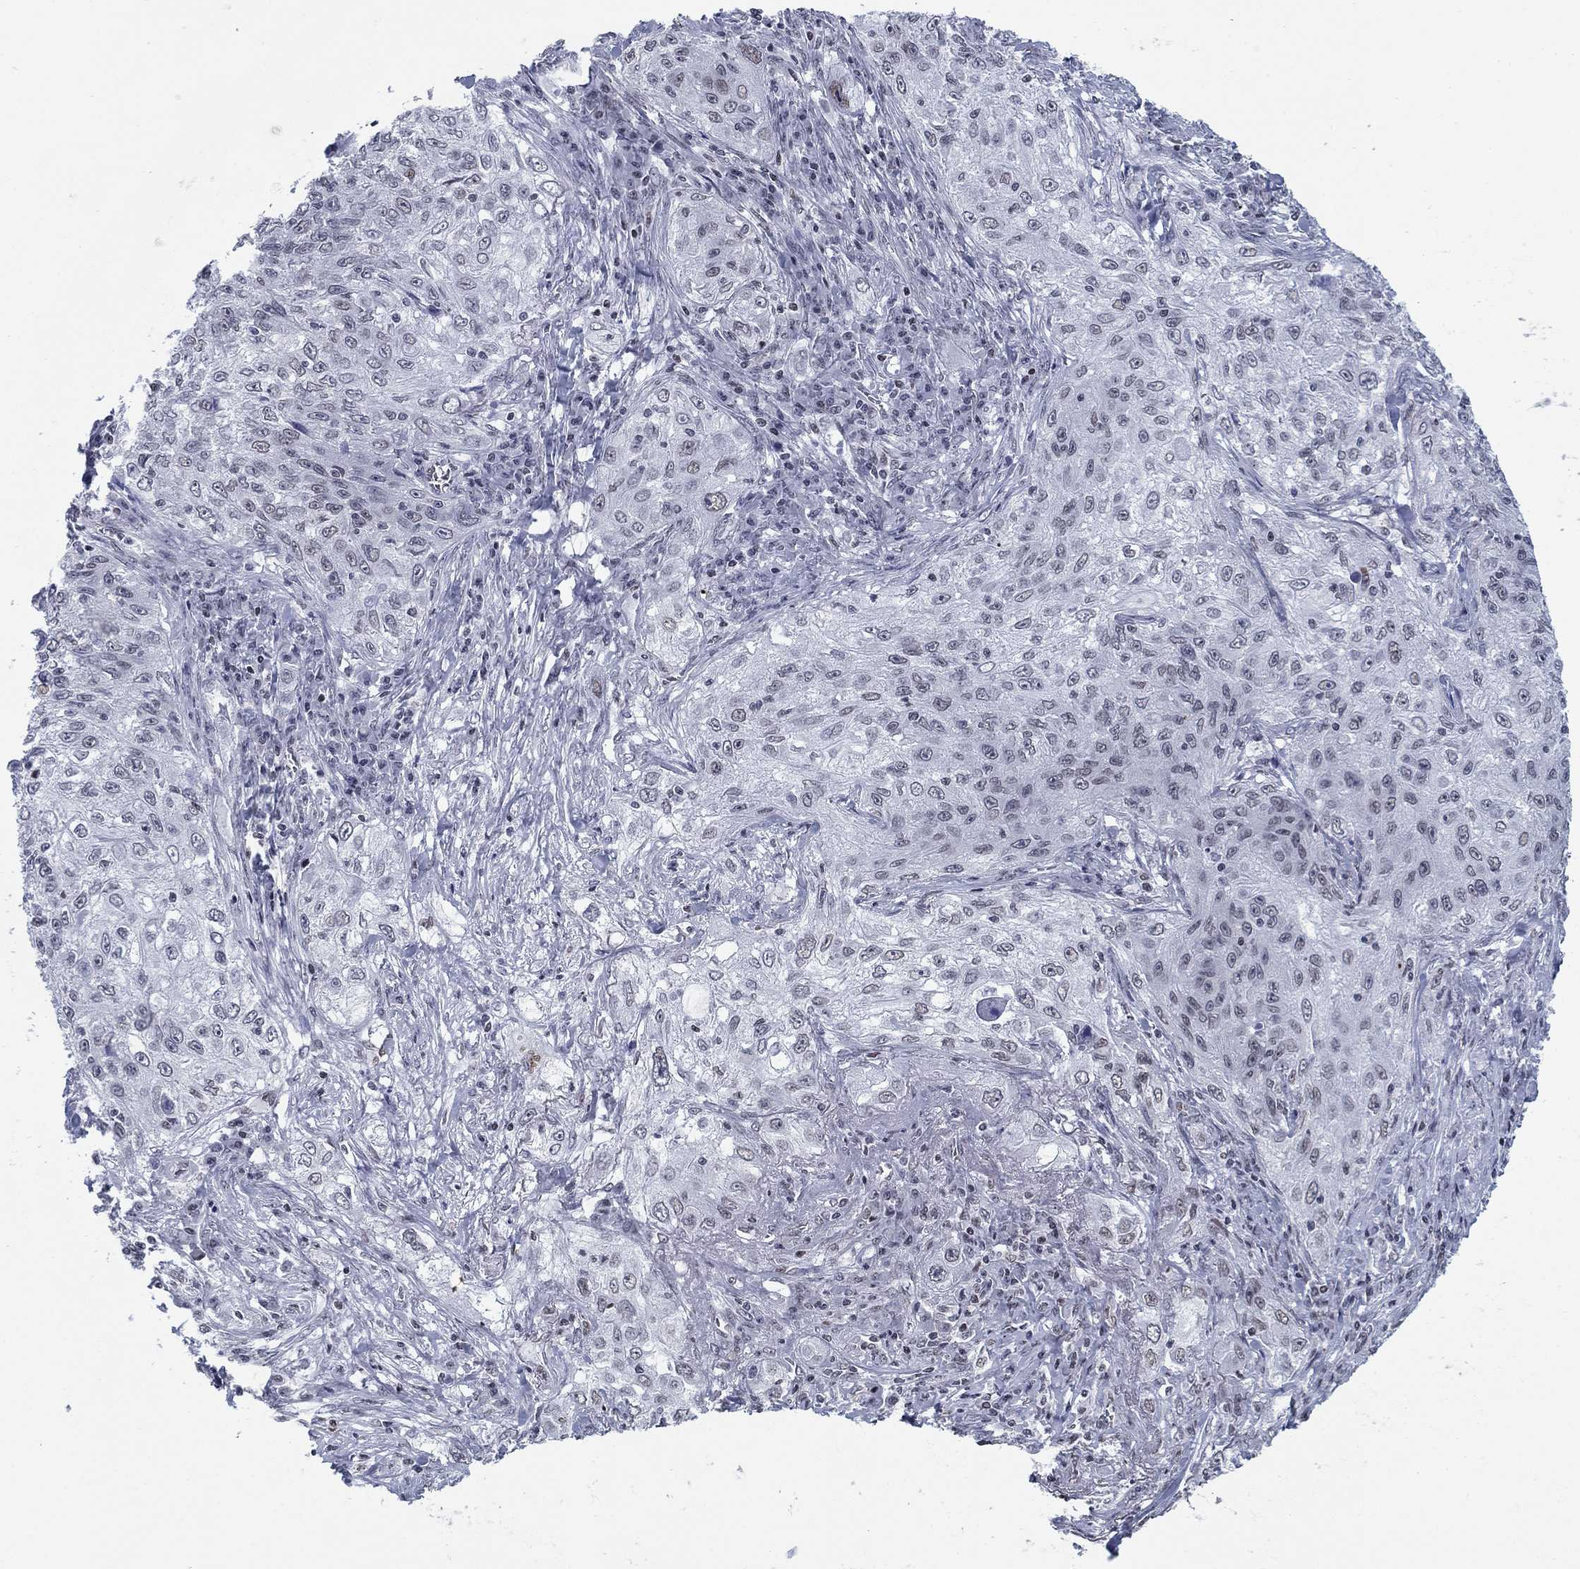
{"staining": {"intensity": "negative", "quantity": "none", "location": "none"}, "tissue": "lung cancer", "cell_type": "Tumor cells", "image_type": "cancer", "snomed": [{"axis": "morphology", "description": "Squamous cell carcinoma, NOS"}, {"axis": "topography", "description": "Lung"}], "caption": "Lung squamous cell carcinoma stained for a protein using immunohistochemistry demonstrates no staining tumor cells.", "gene": "NPAS3", "patient": {"sex": "female", "age": 69}}